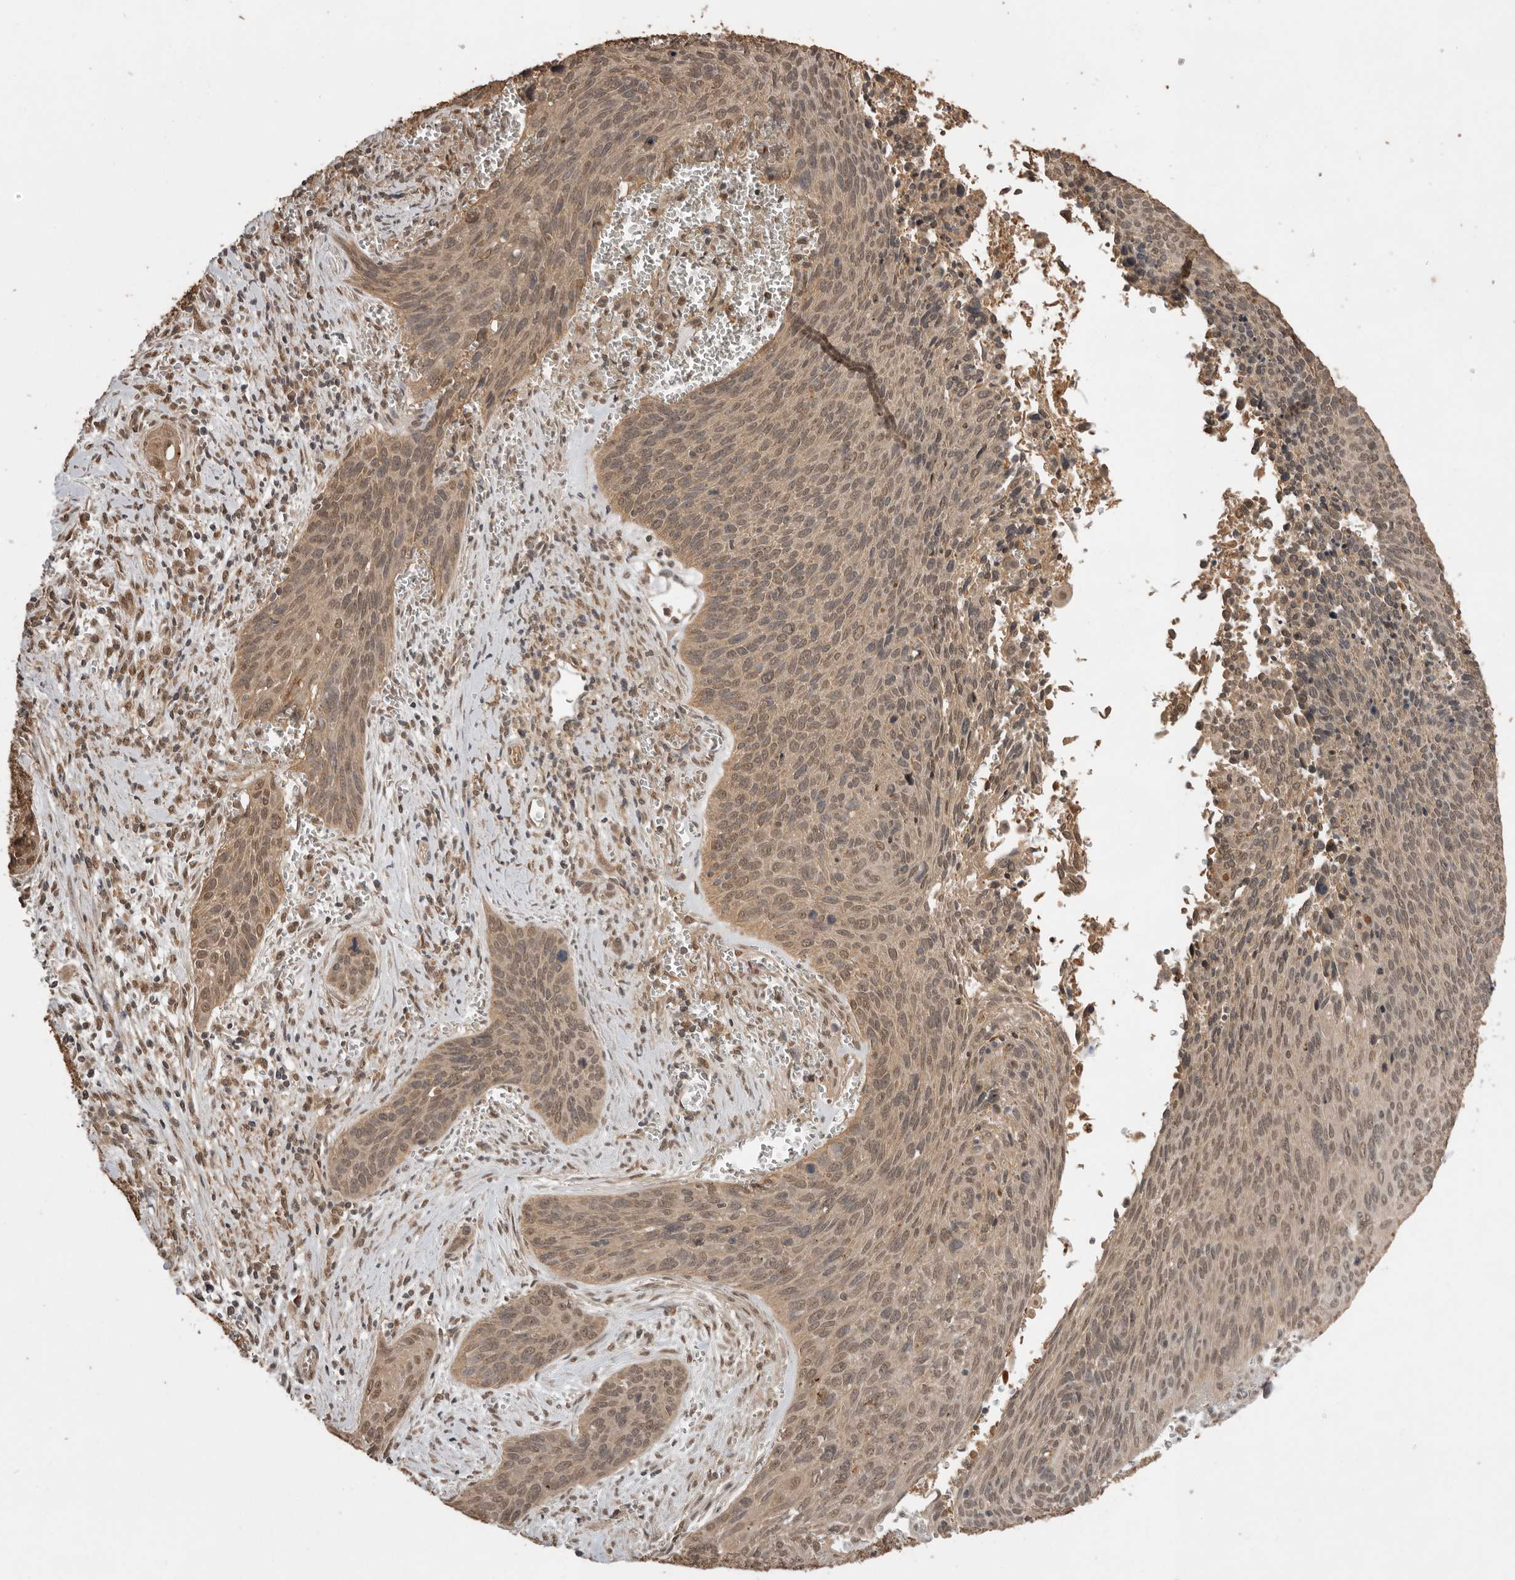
{"staining": {"intensity": "moderate", "quantity": ">75%", "location": "cytoplasmic/membranous,nuclear"}, "tissue": "cervical cancer", "cell_type": "Tumor cells", "image_type": "cancer", "snomed": [{"axis": "morphology", "description": "Squamous cell carcinoma, NOS"}, {"axis": "topography", "description": "Cervix"}], "caption": "A brown stain shows moderate cytoplasmic/membranous and nuclear staining of a protein in cervical cancer (squamous cell carcinoma) tumor cells.", "gene": "JAG2", "patient": {"sex": "female", "age": 55}}